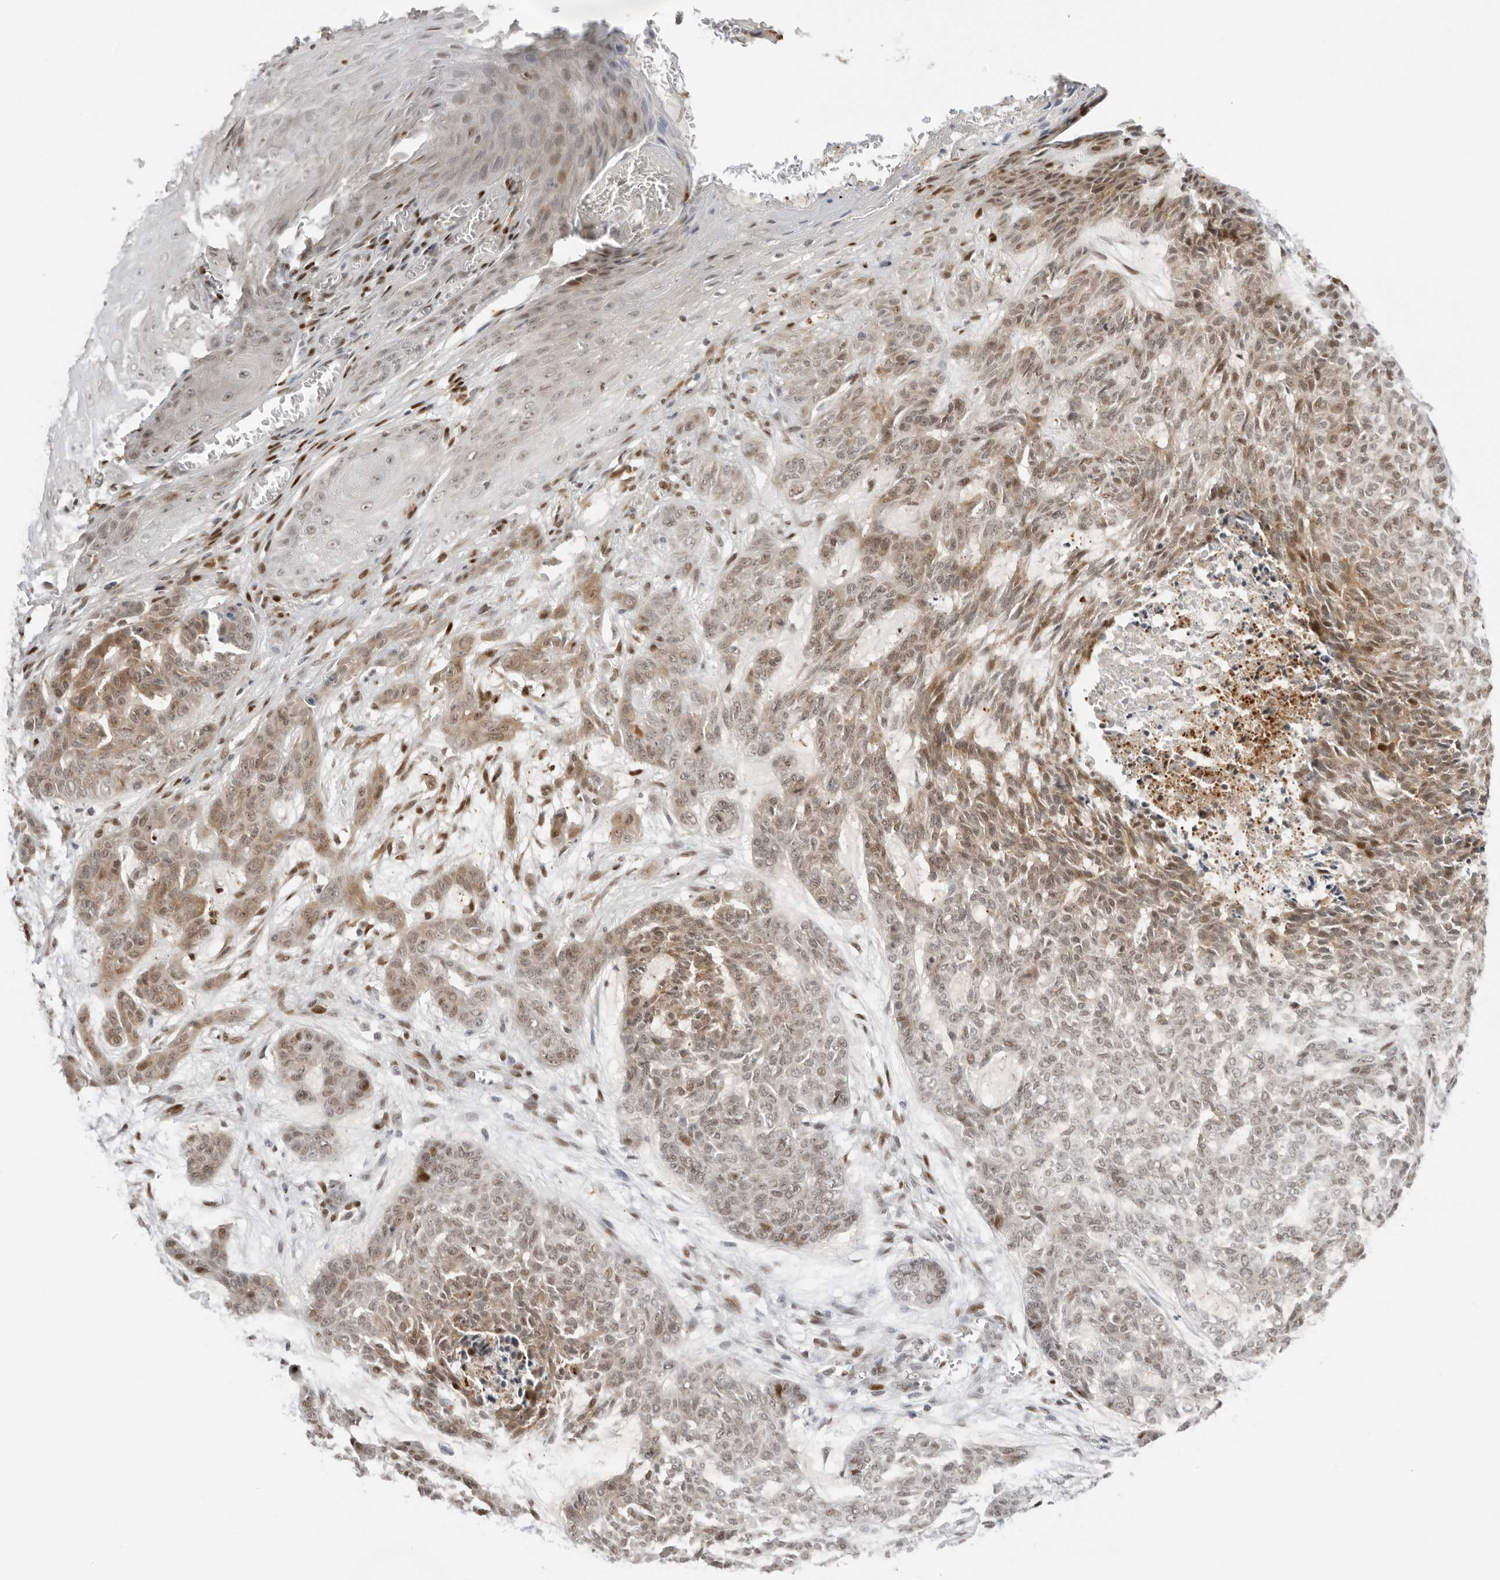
{"staining": {"intensity": "moderate", "quantity": "25%-75%", "location": "cytoplasmic/membranous,nuclear"}, "tissue": "skin cancer", "cell_type": "Tumor cells", "image_type": "cancer", "snomed": [{"axis": "morphology", "description": "Basal cell carcinoma"}, {"axis": "topography", "description": "Skin"}], "caption": "About 25%-75% of tumor cells in human basal cell carcinoma (skin) demonstrate moderate cytoplasmic/membranous and nuclear protein expression as visualized by brown immunohistochemical staining.", "gene": "RNF146", "patient": {"sex": "female", "age": 64}}